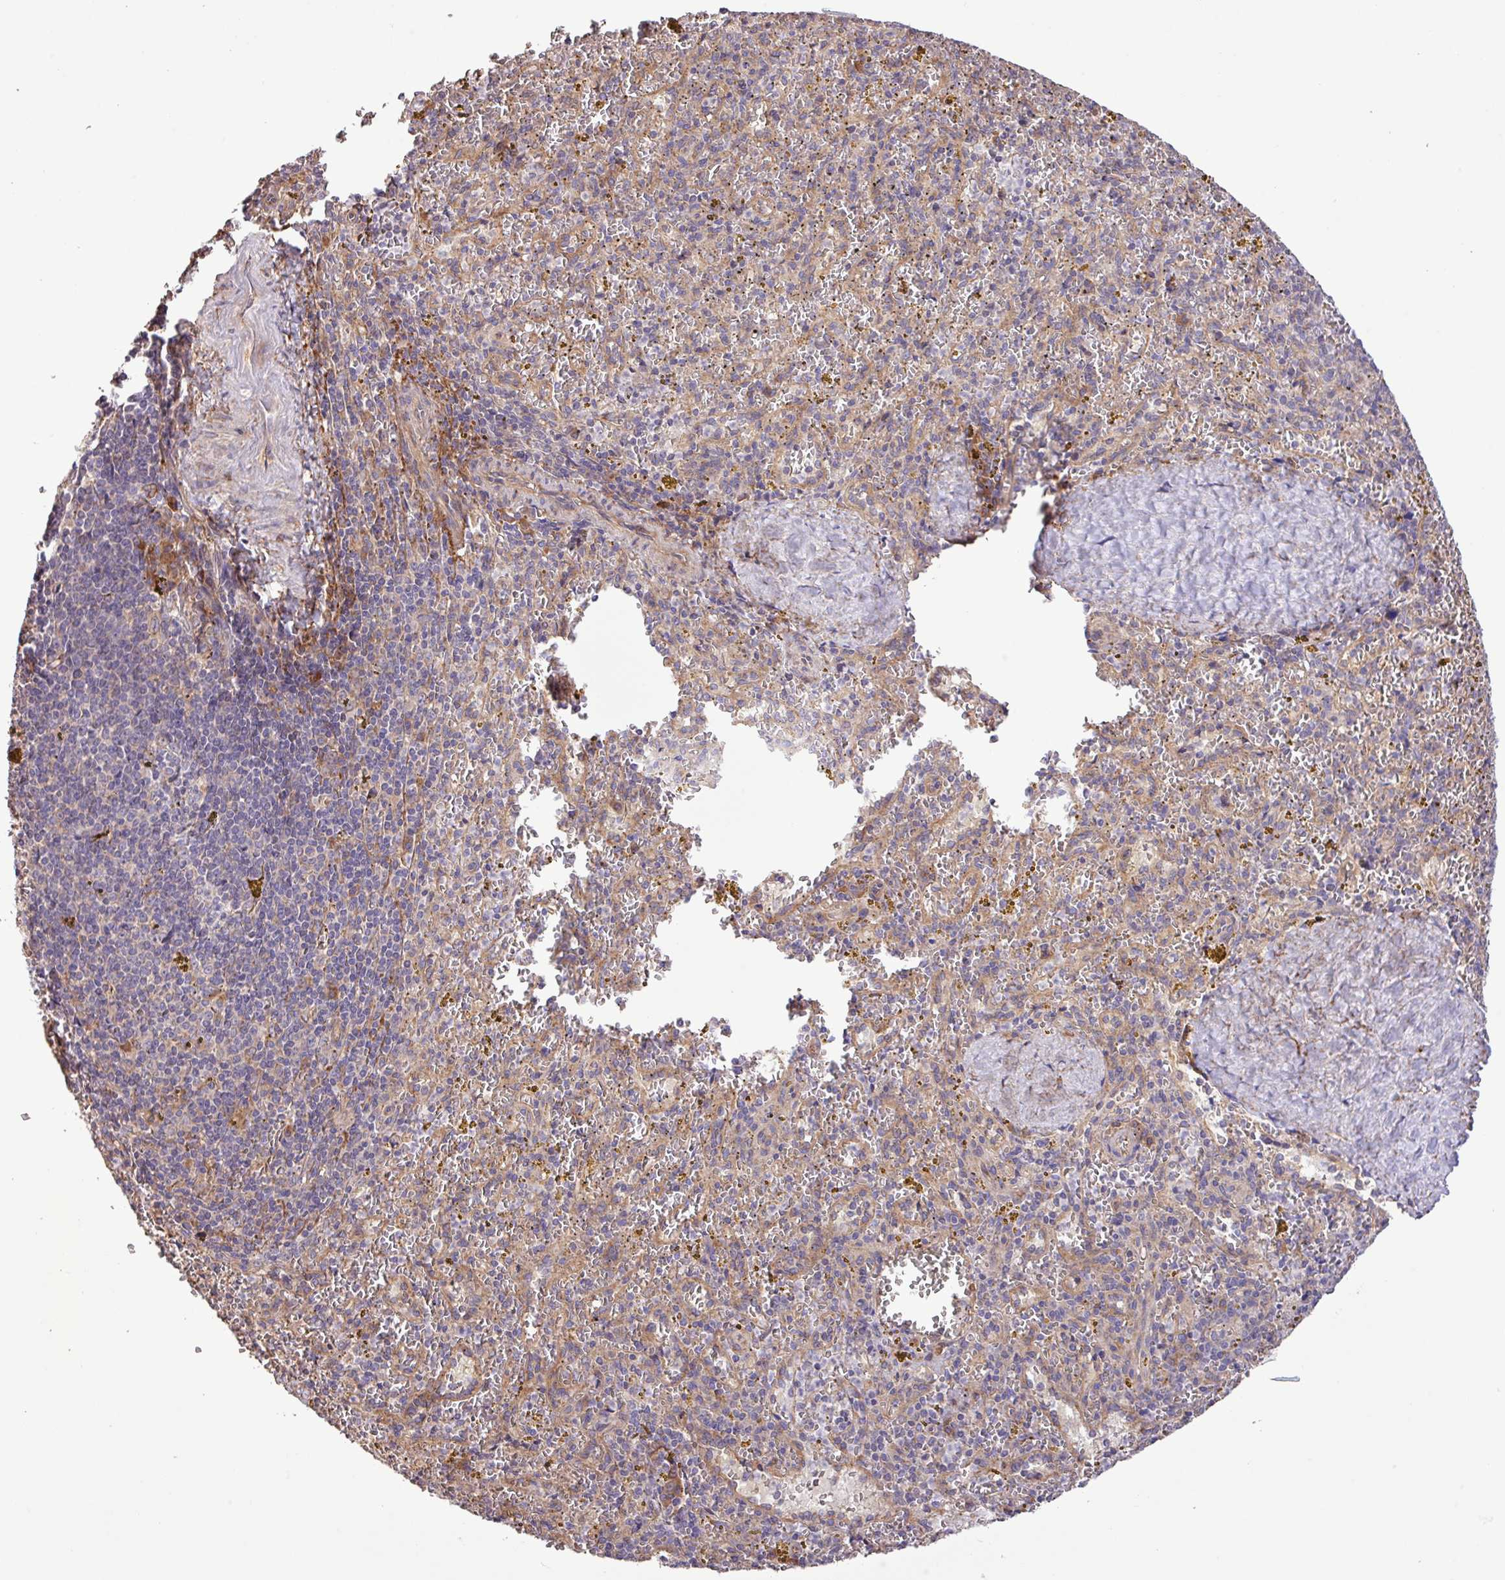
{"staining": {"intensity": "negative", "quantity": "none", "location": "none"}, "tissue": "spleen", "cell_type": "Cells in red pulp", "image_type": "normal", "snomed": [{"axis": "morphology", "description": "Normal tissue, NOS"}, {"axis": "topography", "description": "Spleen"}], "caption": "The photomicrograph exhibits no staining of cells in red pulp in unremarkable spleen.", "gene": "MEGF6", "patient": {"sex": "male", "age": 57}}